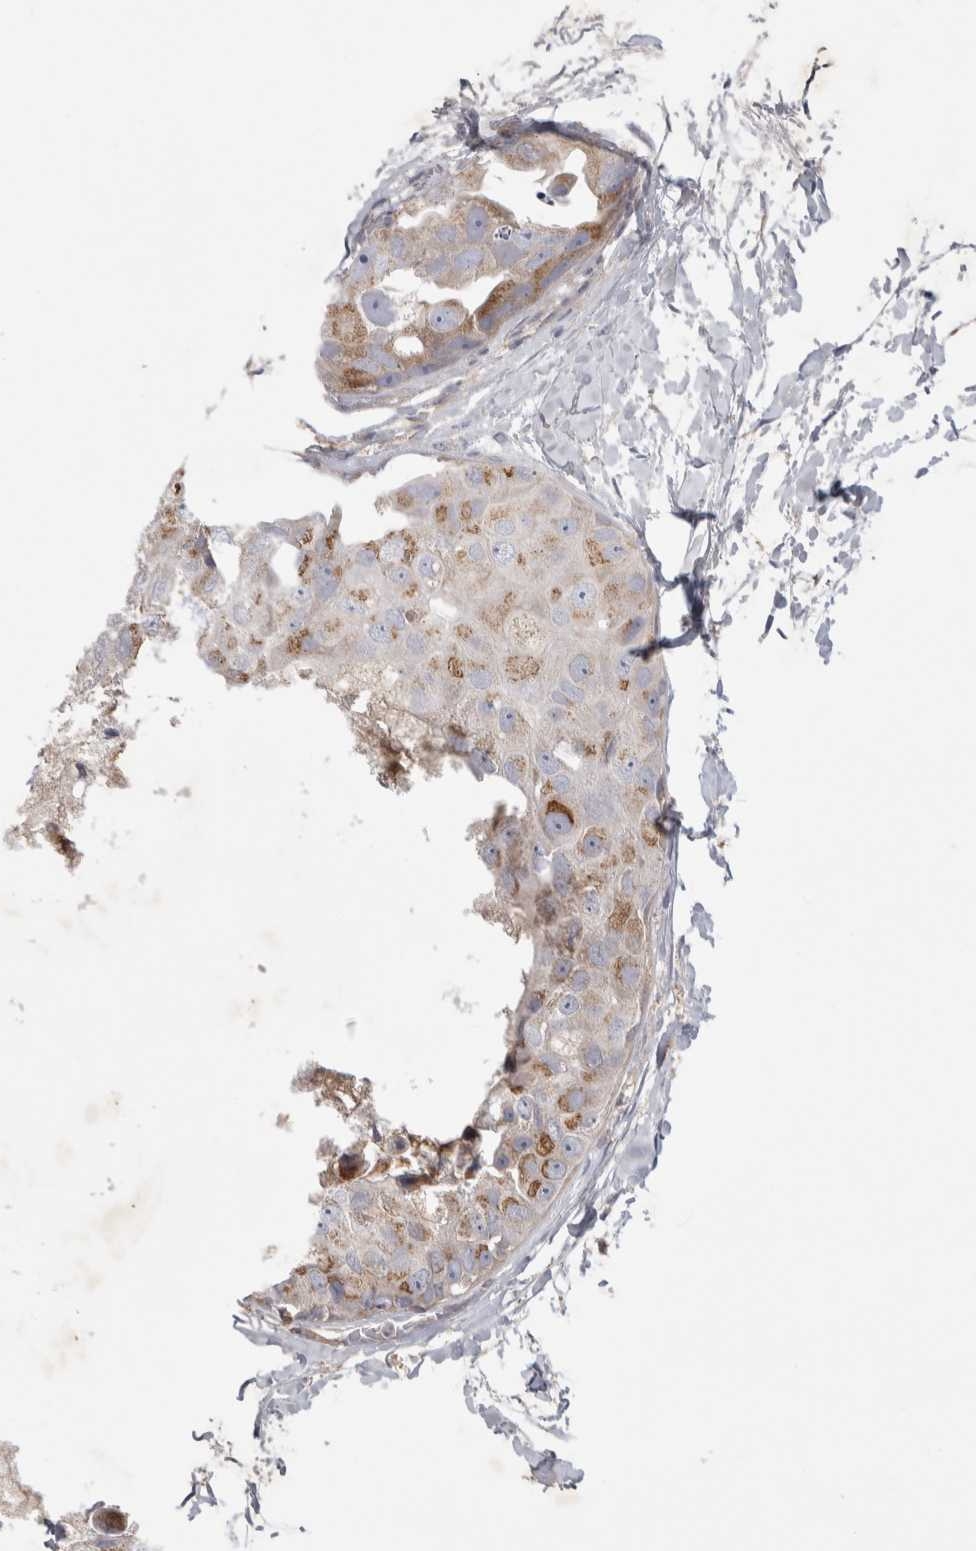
{"staining": {"intensity": "moderate", "quantity": "<25%", "location": "cytoplasmic/membranous"}, "tissue": "breast cancer", "cell_type": "Tumor cells", "image_type": "cancer", "snomed": [{"axis": "morphology", "description": "Duct carcinoma"}, {"axis": "topography", "description": "Breast"}], "caption": "Immunohistochemistry (IHC) micrograph of neoplastic tissue: human breast cancer (intraductal carcinoma) stained using immunohistochemistry demonstrates low levels of moderate protein expression localized specifically in the cytoplasmic/membranous of tumor cells, appearing as a cytoplasmic/membranous brown color.", "gene": "SRD5A3", "patient": {"sex": "female", "age": 62}}